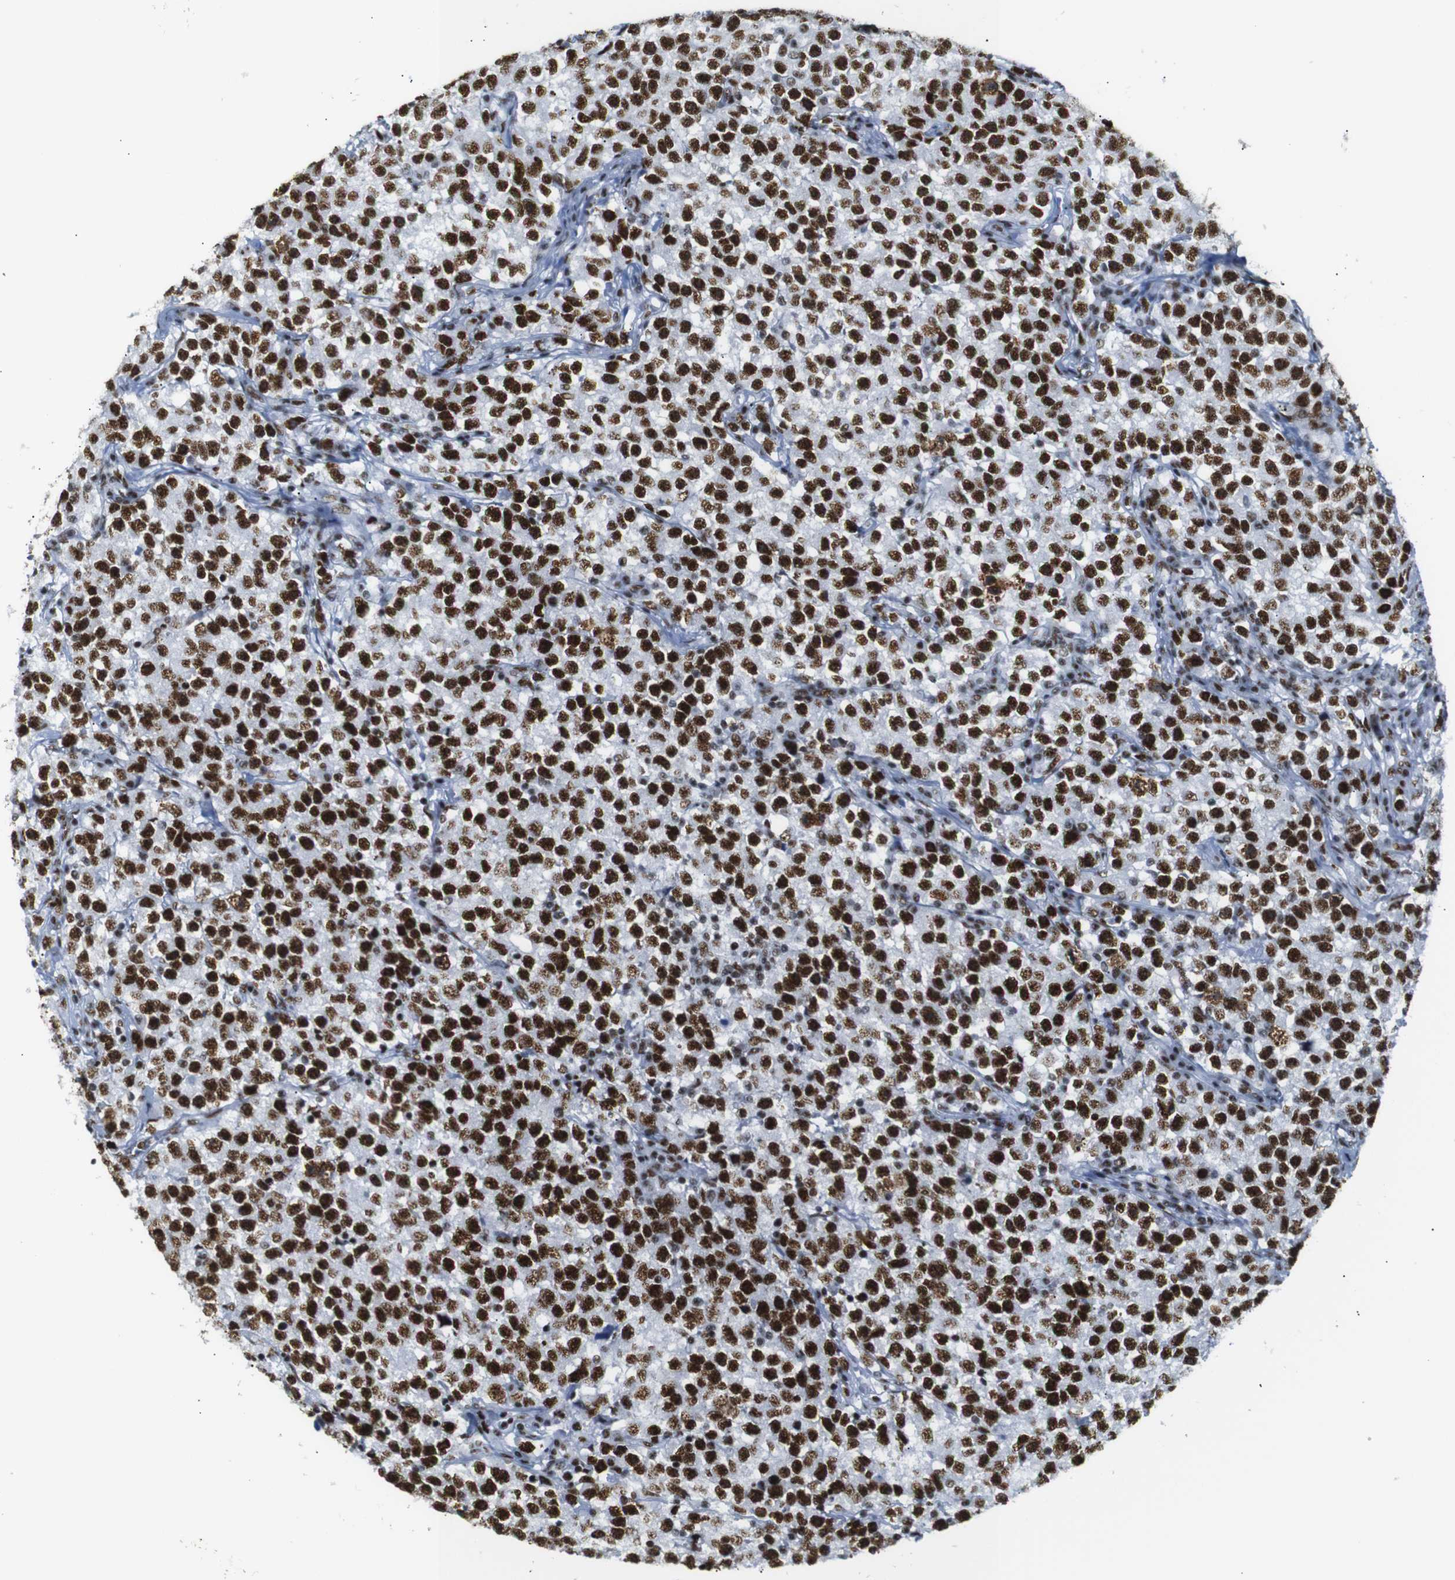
{"staining": {"intensity": "strong", "quantity": ">75%", "location": "nuclear"}, "tissue": "testis cancer", "cell_type": "Tumor cells", "image_type": "cancer", "snomed": [{"axis": "morphology", "description": "Seminoma, NOS"}, {"axis": "topography", "description": "Testis"}], "caption": "Immunohistochemical staining of testis cancer (seminoma) demonstrates strong nuclear protein staining in approximately >75% of tumor cells.", "gene": "TRA2B", "patient": {"sex": "male", "age": 22}}